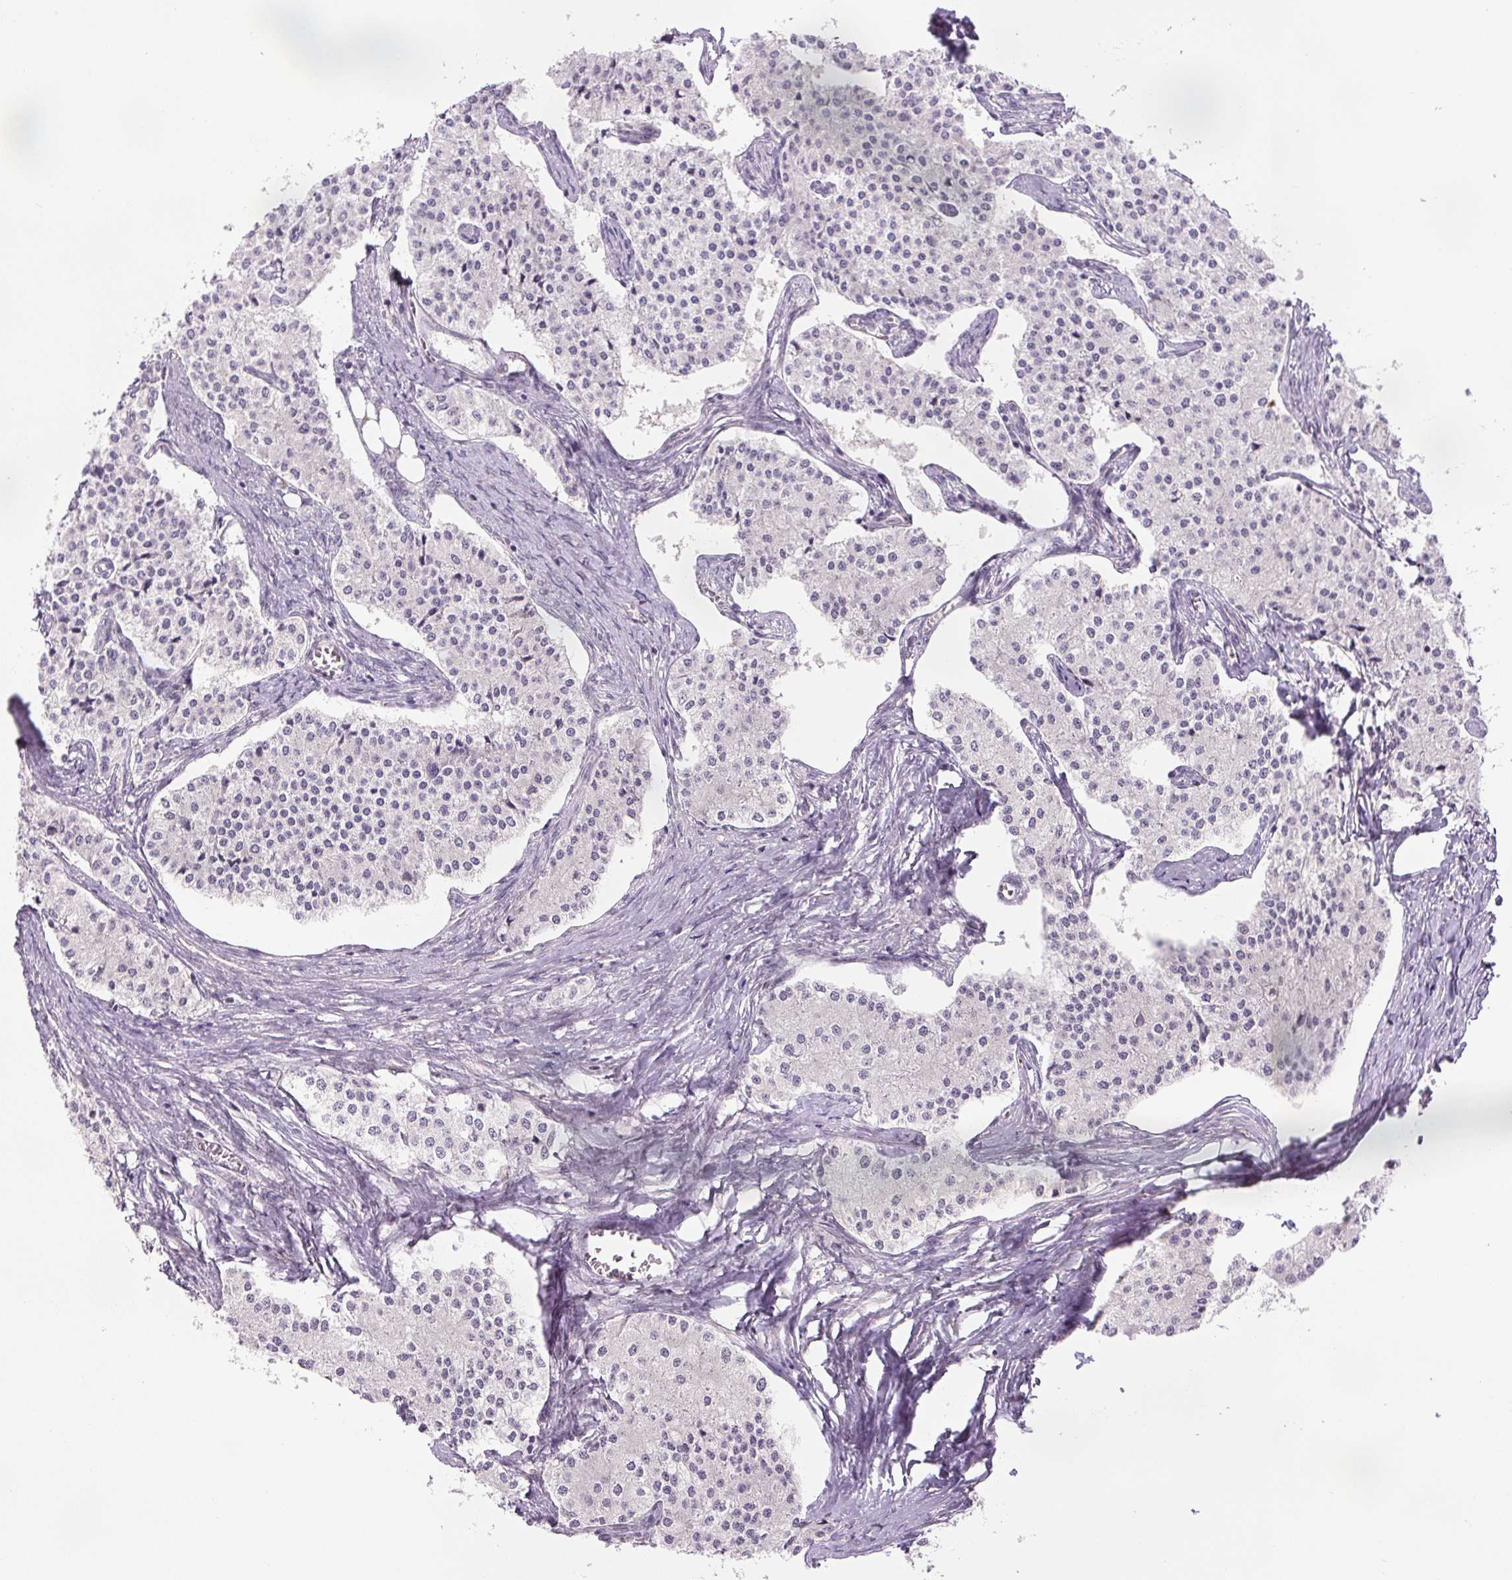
{"staining": {"intensity": "negative", "quantity": "none", "location": "none"}, "tissue": "carcinoid", "cell_type": "Tumor cells", "image_type": "cancer", "snomed": [{"axis": "morphology", "description": "Carcinoid, malignant, NOS"}, {"axis": "topography", "description": "Colon"}], "caption": "DAB (3,3'-diaminobenzidine) immunohistochemical staining of human carcinoid (malignant) reveals no significant positivity in tumor cells. (Immunohistochemistry (ihc), brightfield microscopy, high magnification).", "gene": "TCFL5", "patient": {"sex": "female", "age": 52}}